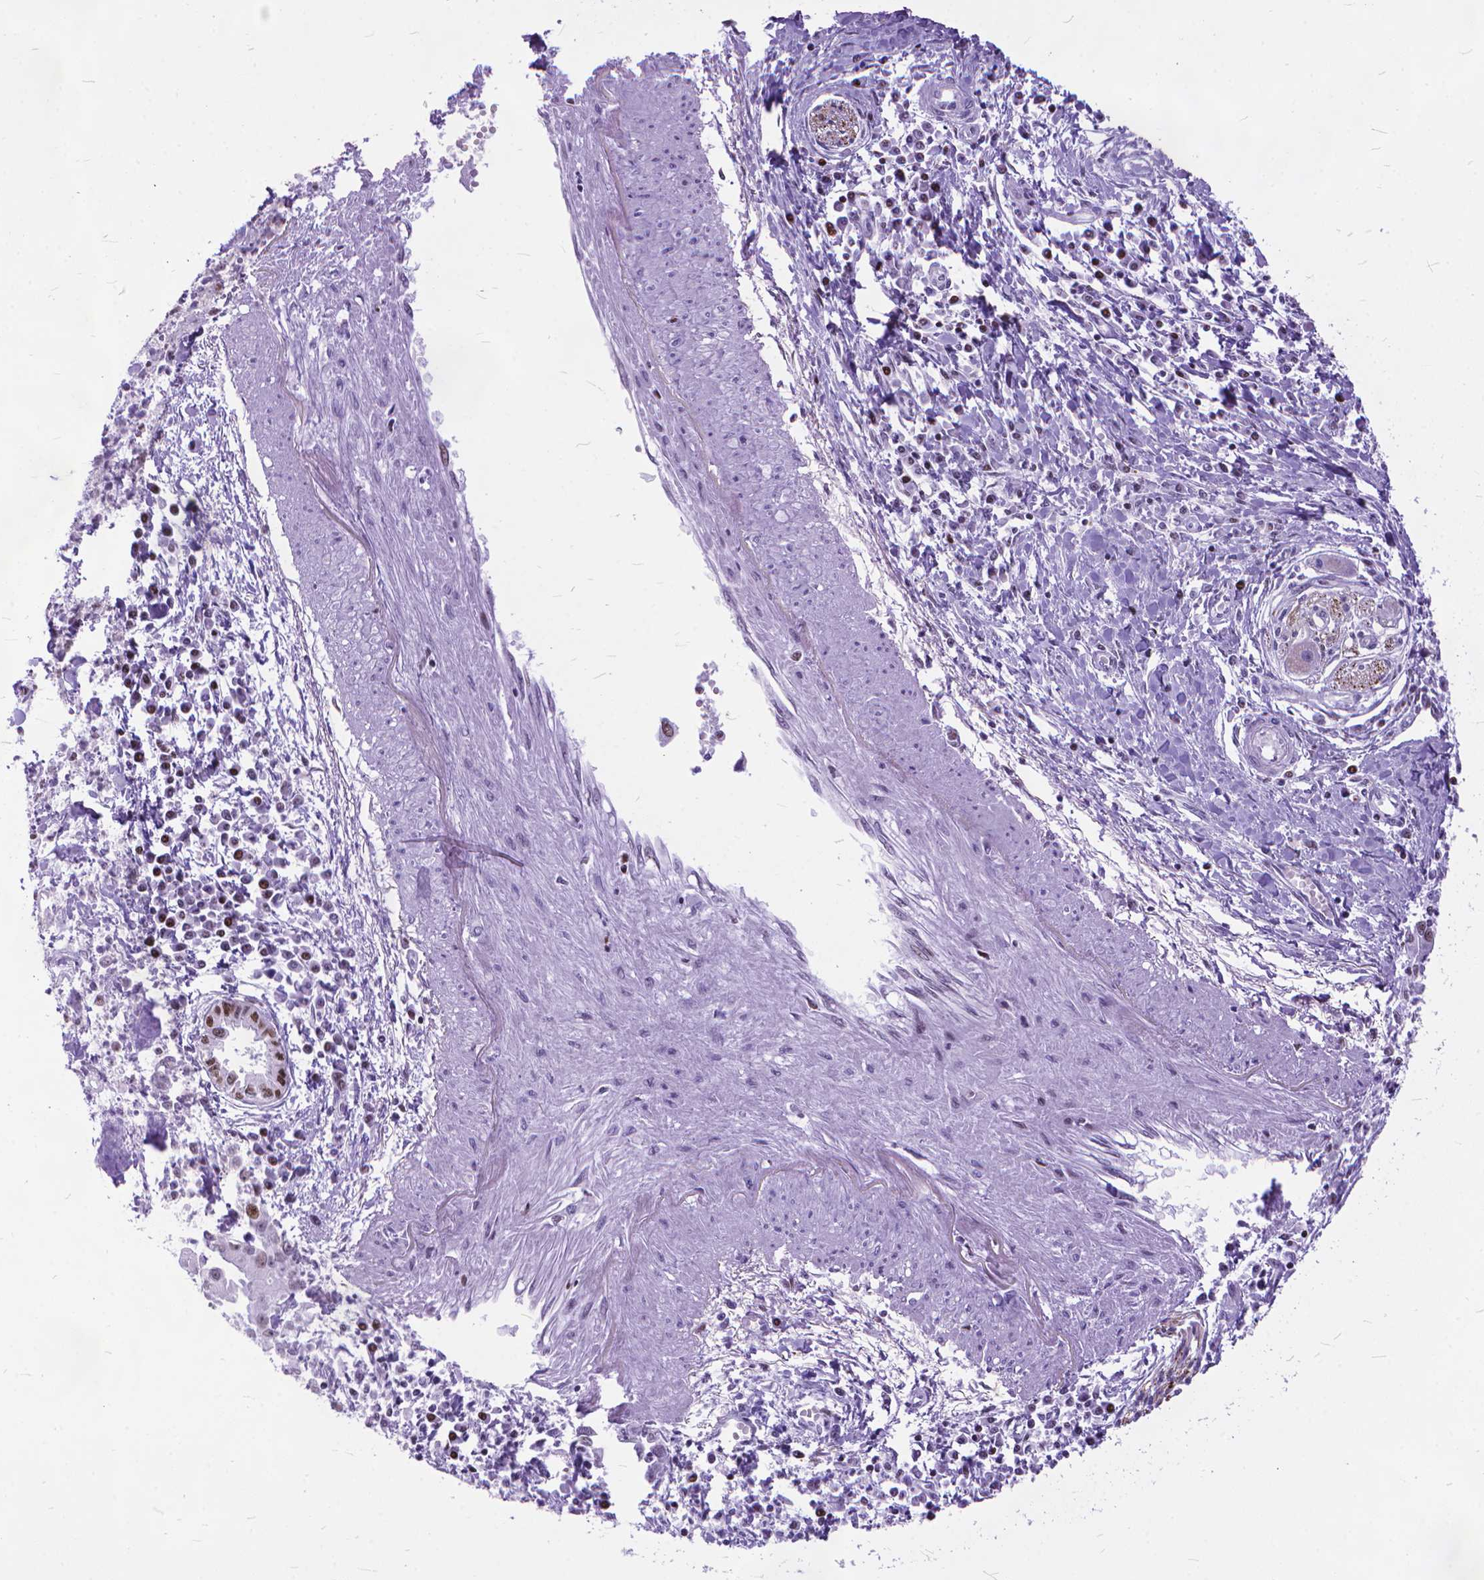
{"staining": {"intensity": "moderate", "quantity": ">75%", "location": "nuclear"}, "tissue": "pancreatic cancer", "cell_type": "Tumor cells", "image_type": "cancer", "snomed": [{"axis": "morphology", "description": "Adenocarcinoma, NOS"}, {"axis": "topography", "description": "Pancreas"}], "caption": "A brown stain highlights moderate nuclear positivity of a protein in pancreatic cancer (adenocarcinoma) tumor cells. Using DAB (brown) and hematoxylin (blue) stains, captured at high magnification using brightfield microscopy.", "gene": "POLE4", "patient": {"sex": "male", "age": 72}}